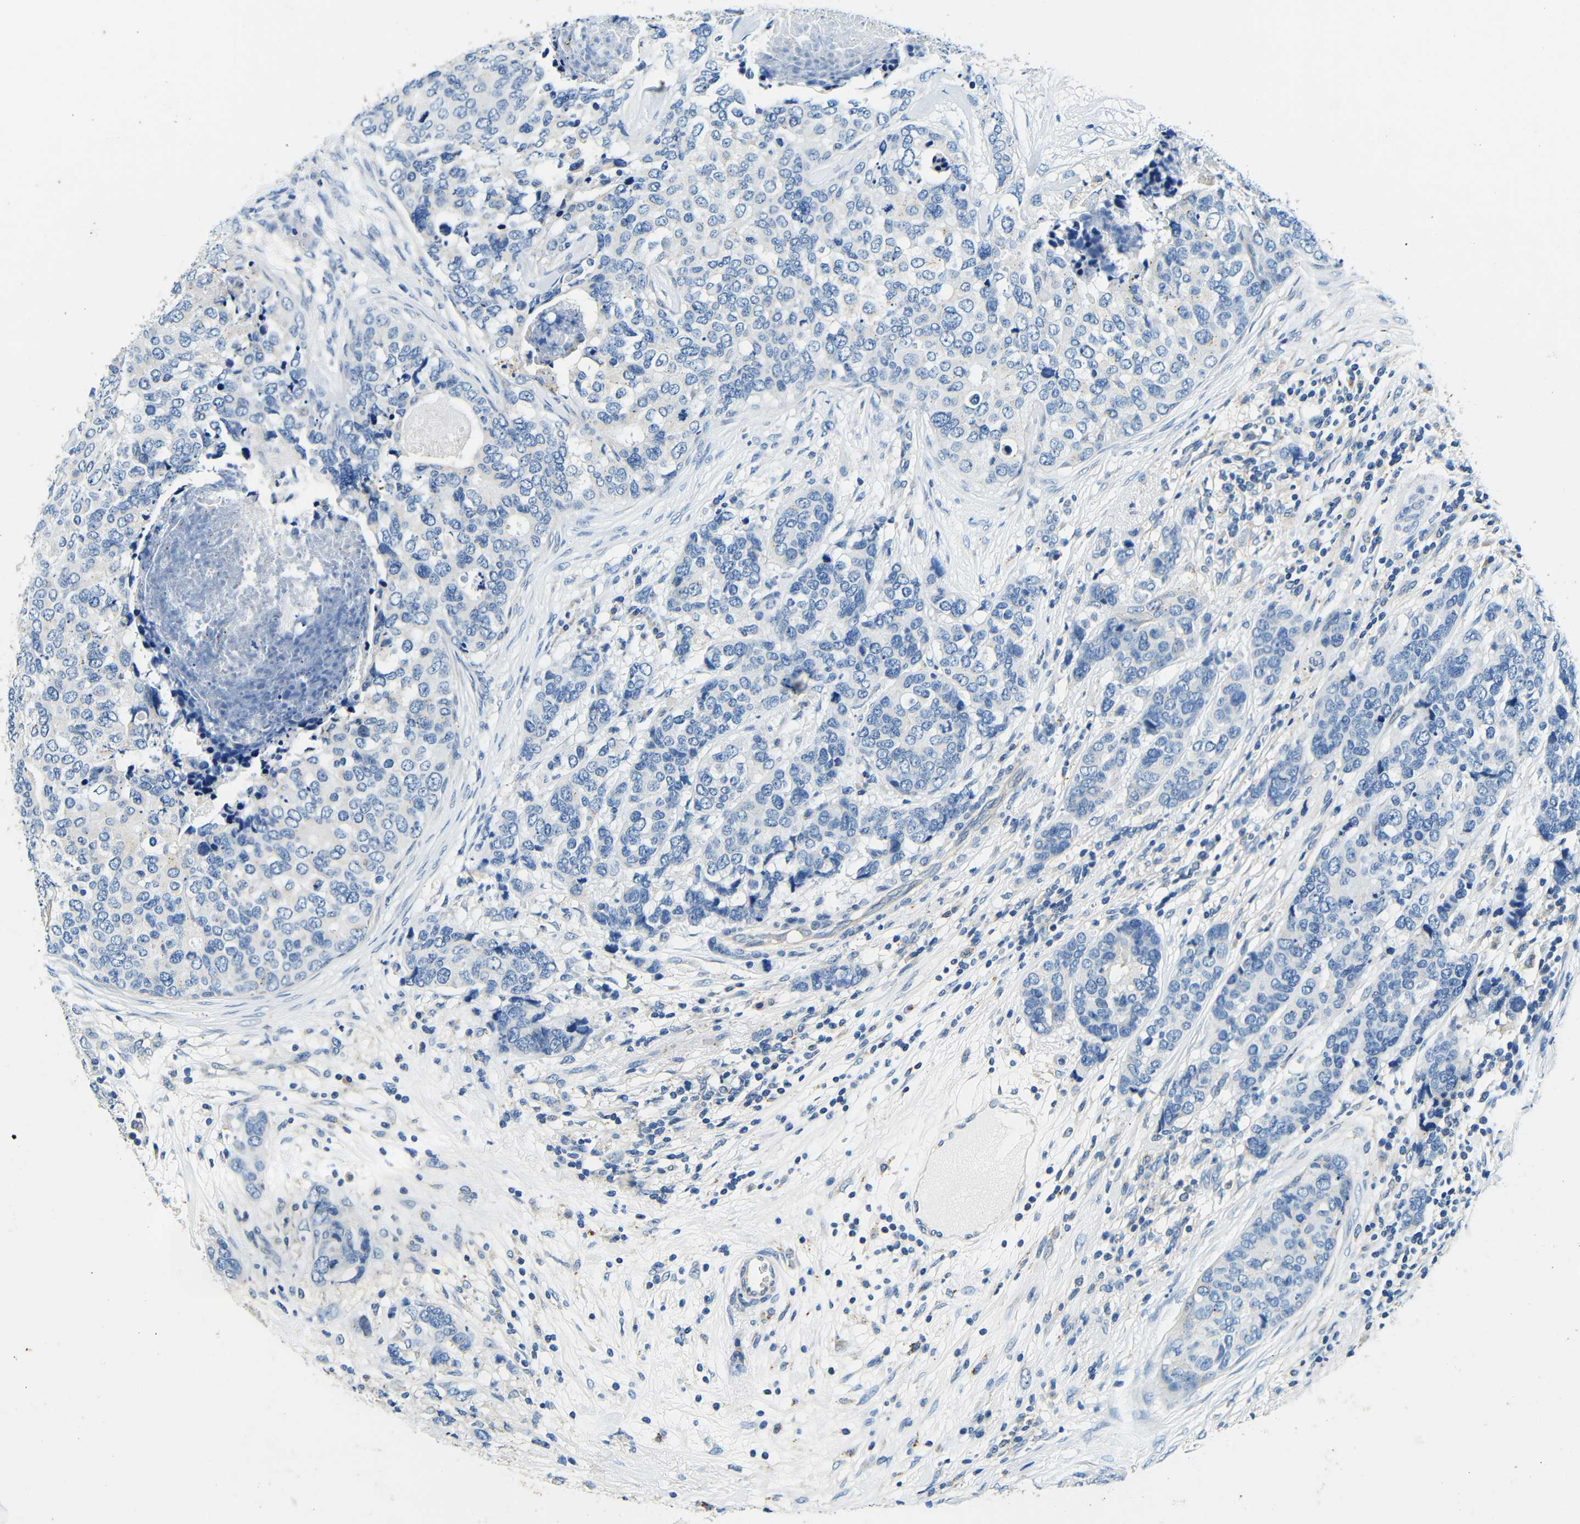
{"staining": {"intensity": "negative", "quantity": "none", "location": "none"}, "tissue": "breast cancer", "cell_type": "Tumor cells", "image_type": "cancer", "snomed": [{"axis": "morphology", "description": "Lobular carcinoma"}, {"axis": "topography", "description": "Breast"}], "caption": "A high-resolution photomicrograph shows immunohistochemistry (IHC) staining of breast cancer (lobular carcinoma), which reveals no significant positivity in tumor cells.", "gene": "FMO5", "patient": {"sex": "female", "age": 59}}